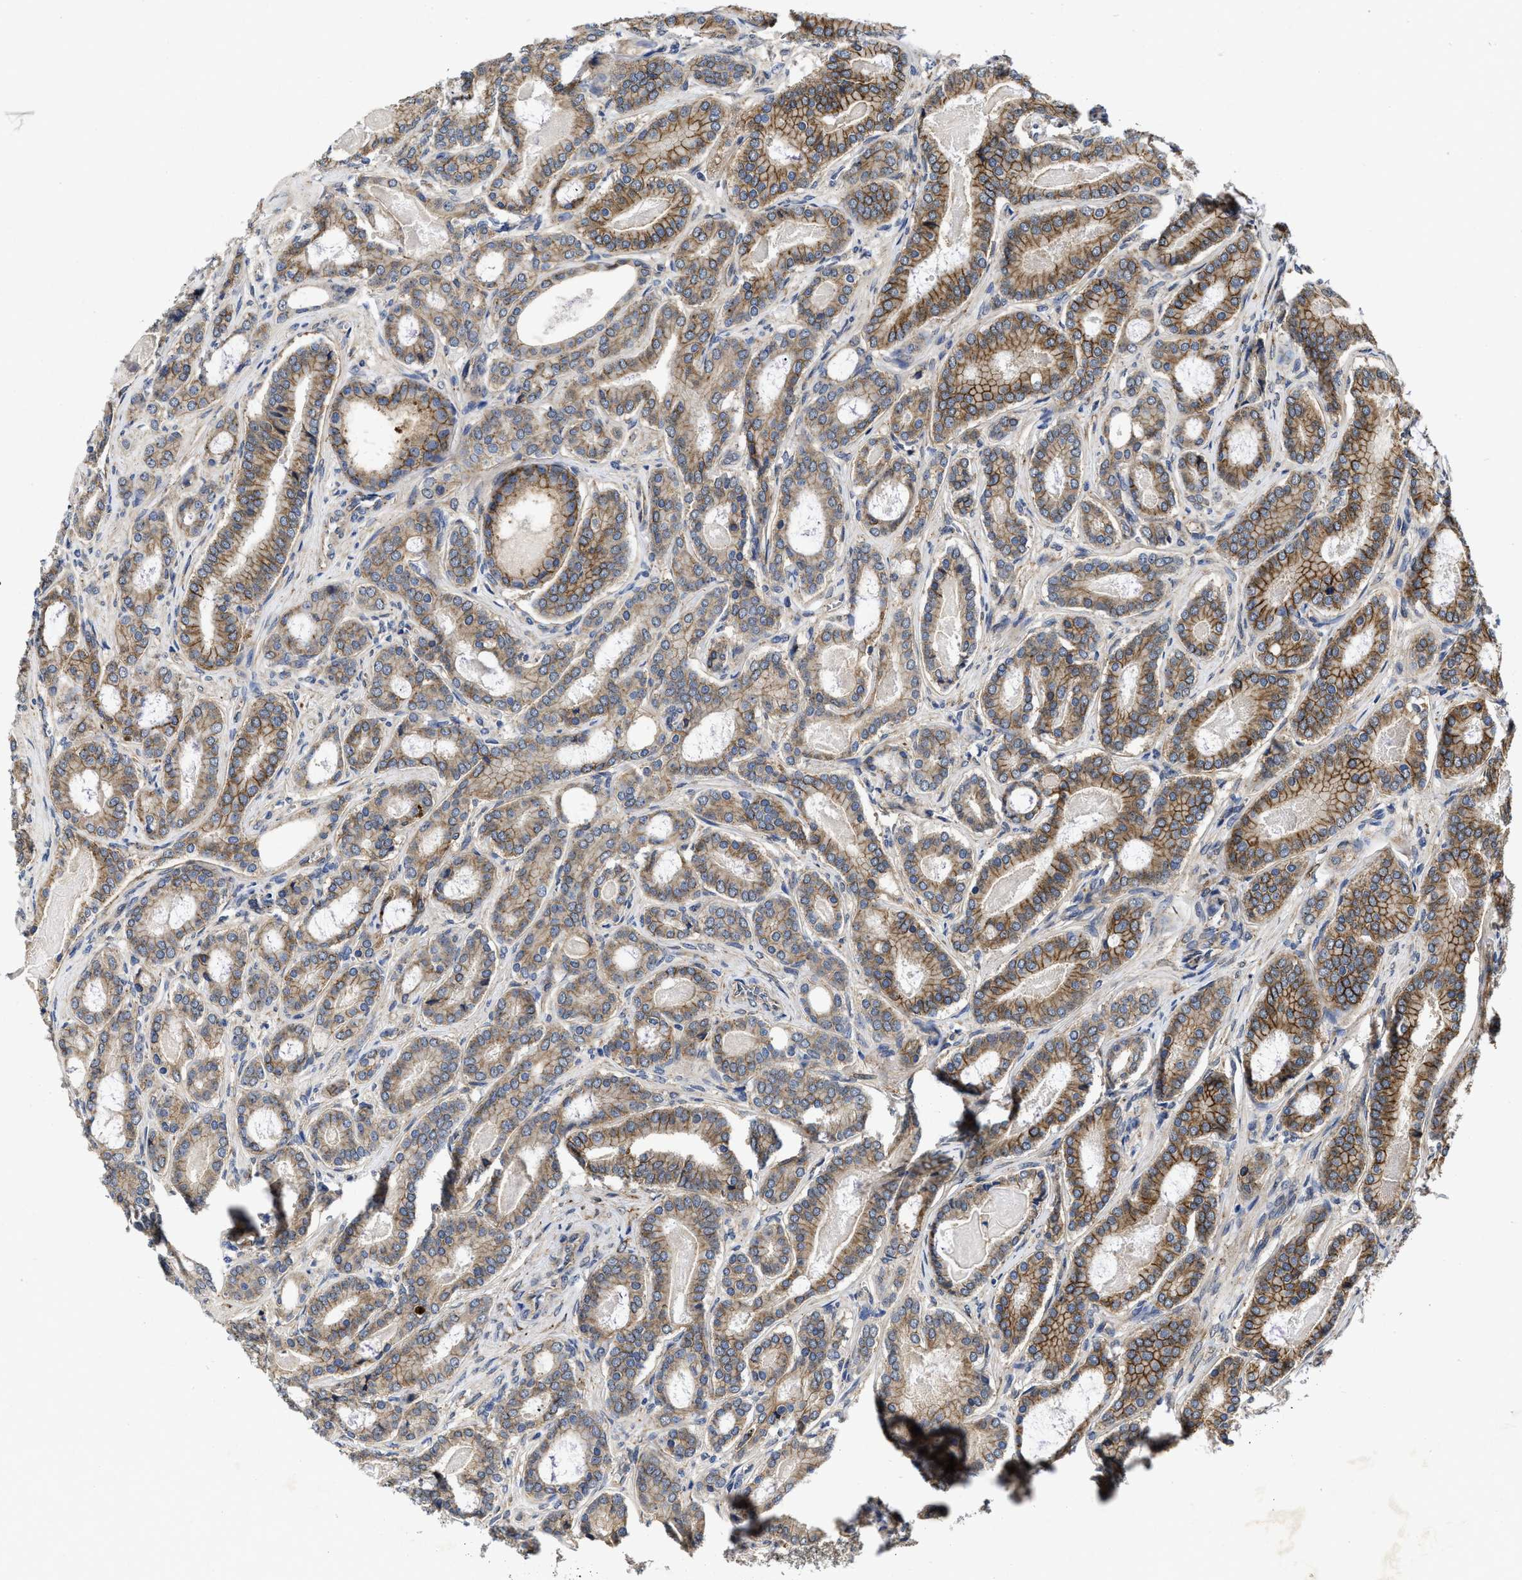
{"staining": {"intensity": "moderate", "quantity": "25%-75%", "location": "cytoplasmic/membranous"}, "tissue": "prostate cancer", "cell_type": "Tumor cells", "image_type": "cancer", "snomed": [{"axis": "morphology", "description": "Adenocarcinoma, High grade"}, {"axis": "topography", "description": "Prostate"}], "caption": "The immunohistochemical stain highlights moderate cytoplasmic/membranous expression in tumor cells of prostate high-grade adenocarcinoma tissue.", "gene": "PKD2", "patient": {"sex": "male", "age": 60}}